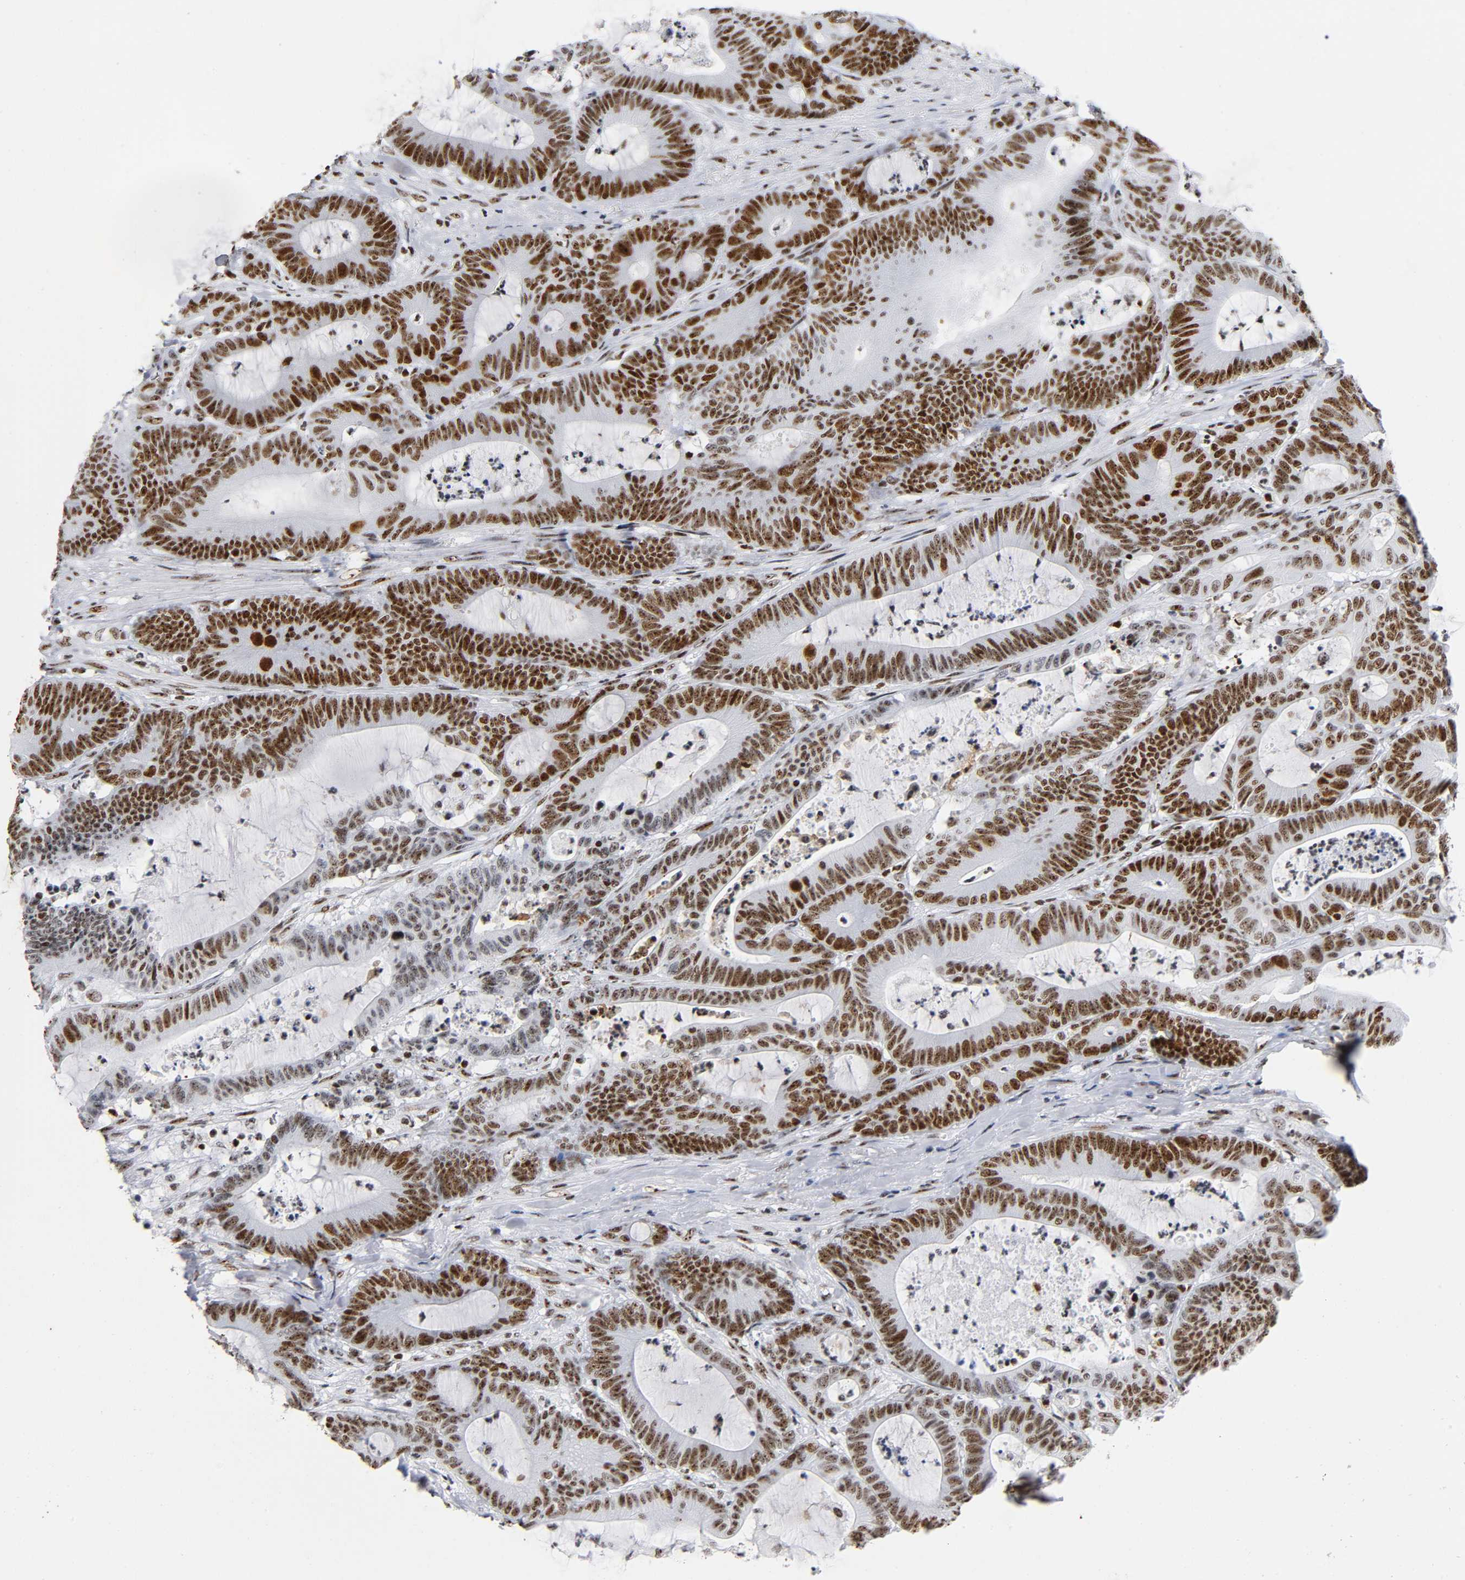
{"staining": {"intensity": "moderate", "quantity": ">75%", "location": "nuclear"}, "tissue": "colorectal cancer", "cell_type": "Tumor cells", "image_type": "cancer", "snomed": [{"axis": "morphology", "description": "Adenocarcinoma, NOS"}, {"axis": "topography", "description": "Colon"}], "caption": "IHC (DAB (3,3'-diaminobenzidine)) staining of human colorectal cancer displays moderate nuclear protein positivity in approximately >75% of tumor cells. (DAB (3,3'-diaminobenzidine) IHC, brown staining for protein, blue staining for nuclei).", "gene": "UBTF", "patient": {"sex": "female", "age": 84}}